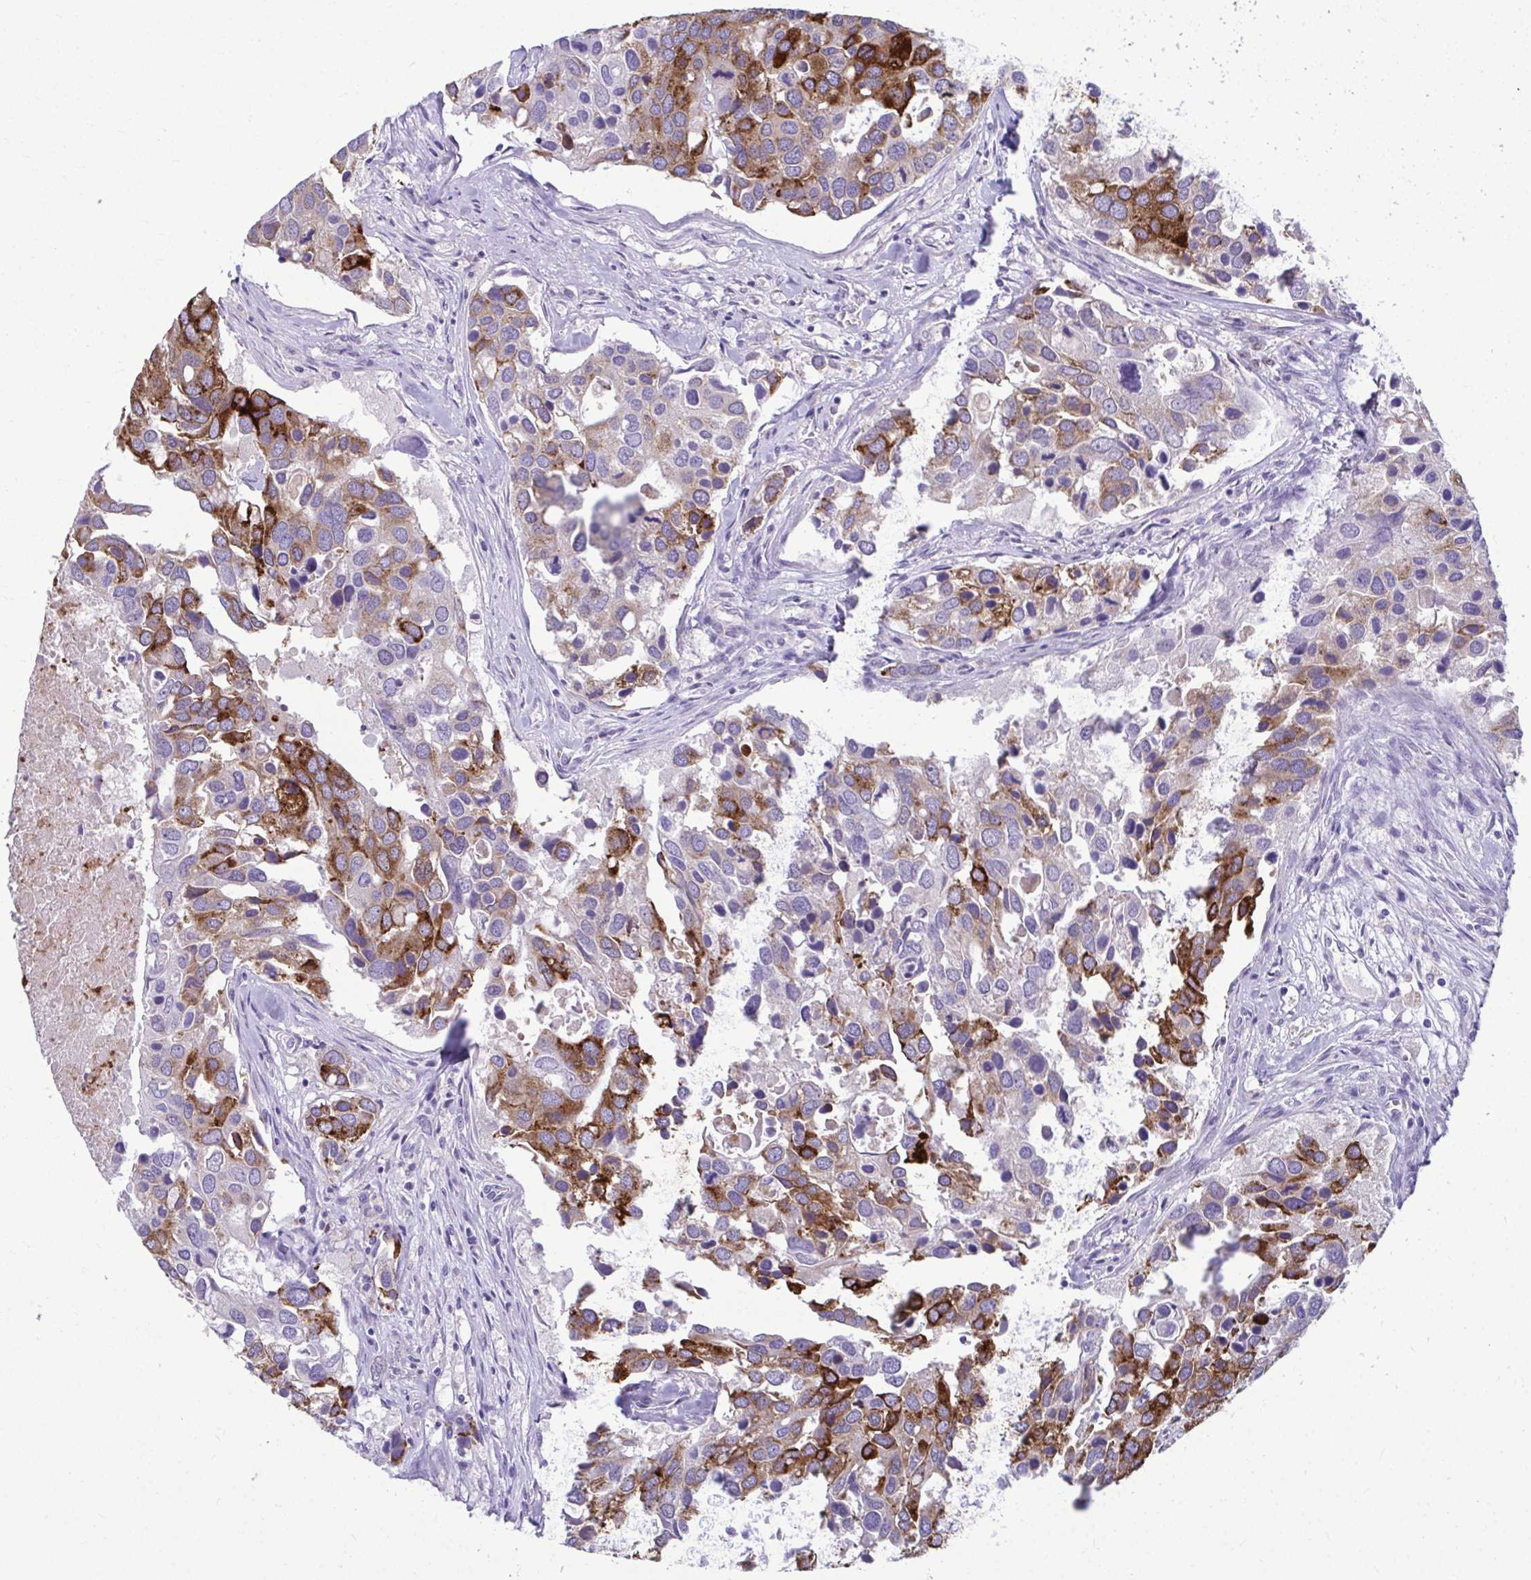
{"staining": {"intensity": "strong", "quantity": "25%-75%", "location": "cytoplasmic/membranous"}, "tissue": "breast cancer", "cell_type": "Tumor cells", "image_type": "cancer", "snomed": [{"axis": "morphology", "description": "Duct carcinoma"}, {"axis": "topography", "description": "Breast"}], "caption": "Immunohistochemistry (IHC) image of neoplastic tissue: breast cancer (infiltrating ductal carcinoma) stained using IHC demonstrates high levels of strong protein expression localized specifically in the cytoplasmic/membranous of tumor cells, appearing as a cytoplasmic/membranous brown color.", "gene": "SERPINI1", "patient": {"sex": "female", "age": 83}}